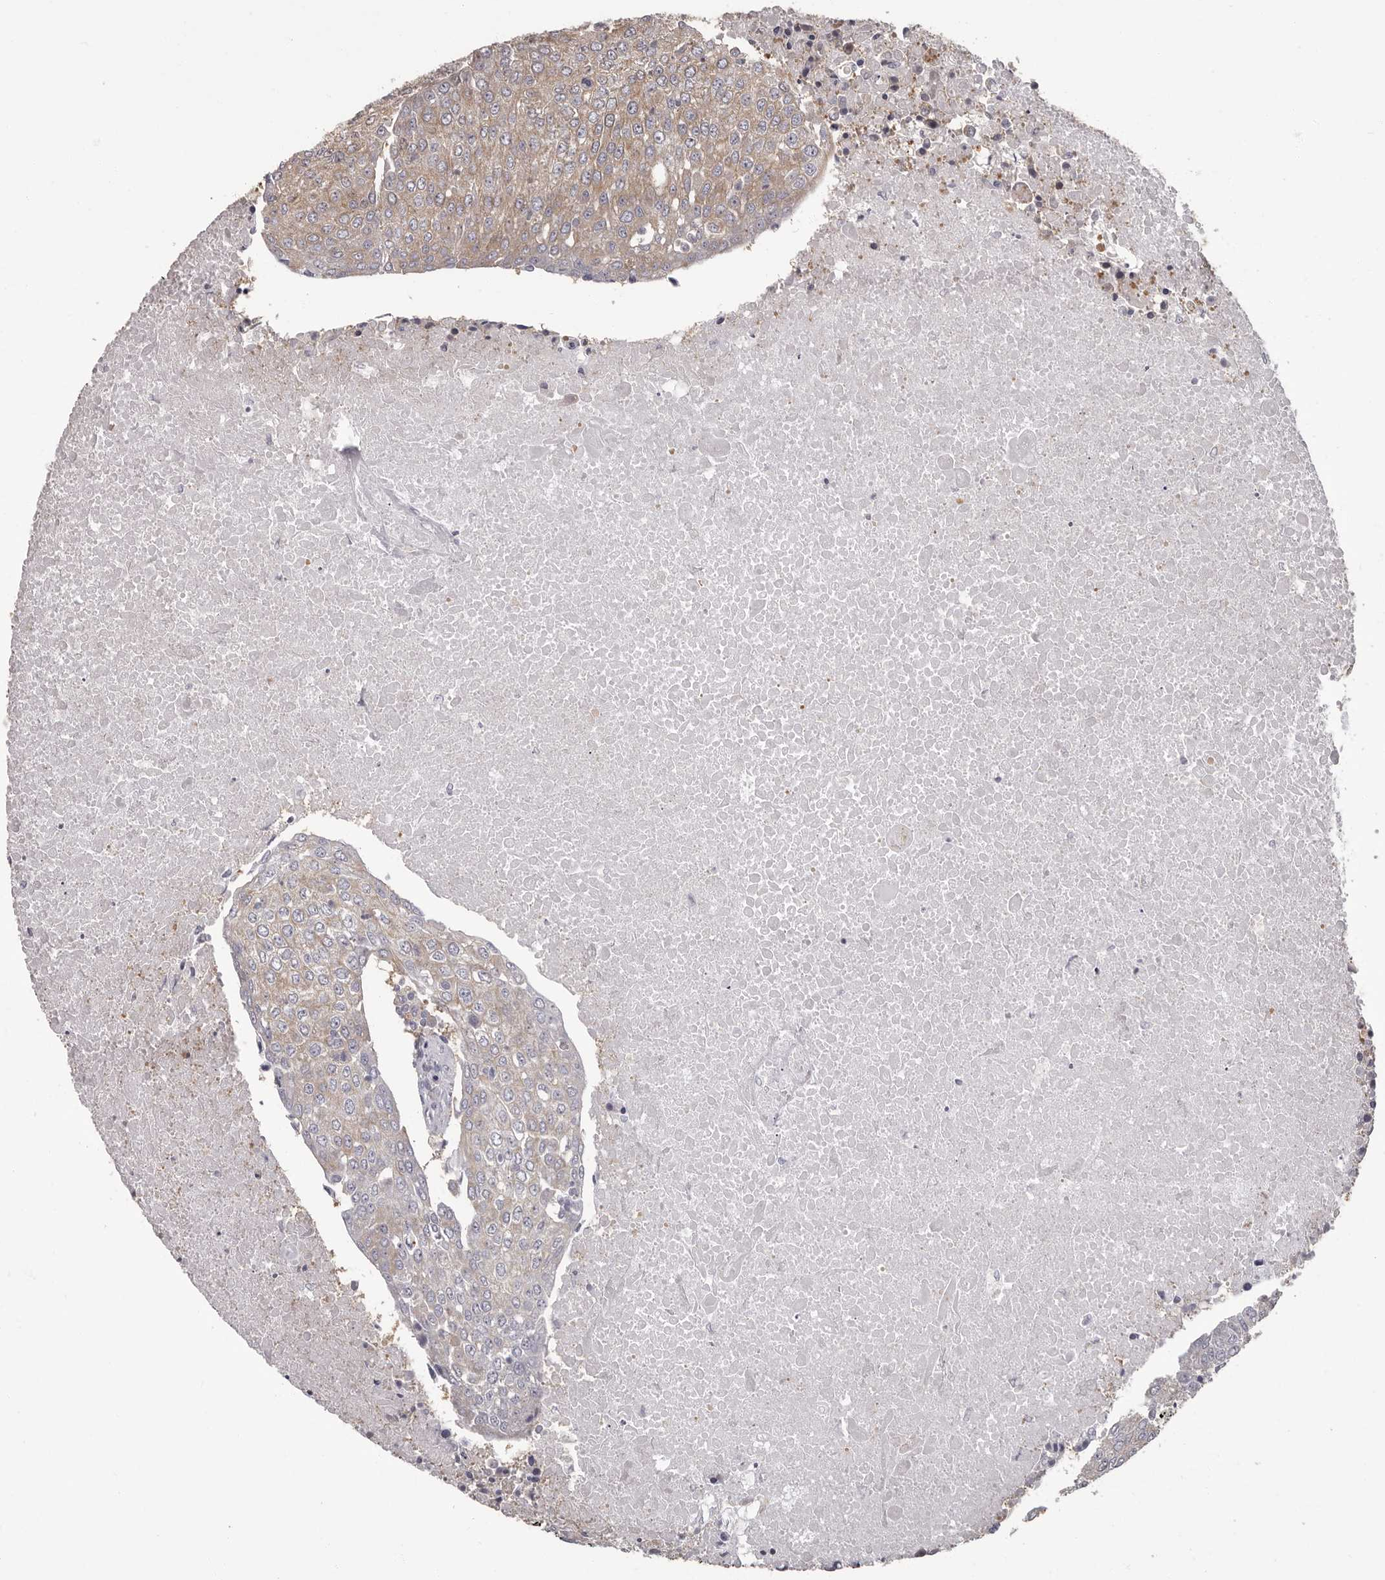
{"staining": {"intensity": "weak", "quantity": ">75%", "location": "cytoplasmic/membranous"}, "tissue": "urothelial cancer", "cell_type": "Tumor cells", "image_type": "cancer", "snomed": [{"axis": "morphology", "description": "Urothelial carcinoma, High grade"}, {"axis": "topography", "description": "Urinary bladder"}], "caption": "A low amount of weak cytoplasmic/membranous expression is present in about >75% of tumor cells in urothelial cancer tissue. (Brightfield microscopy of DAB IHC at high magnification).", "gene": "APEH", "patient": {"sex": "female", "age": 85}}